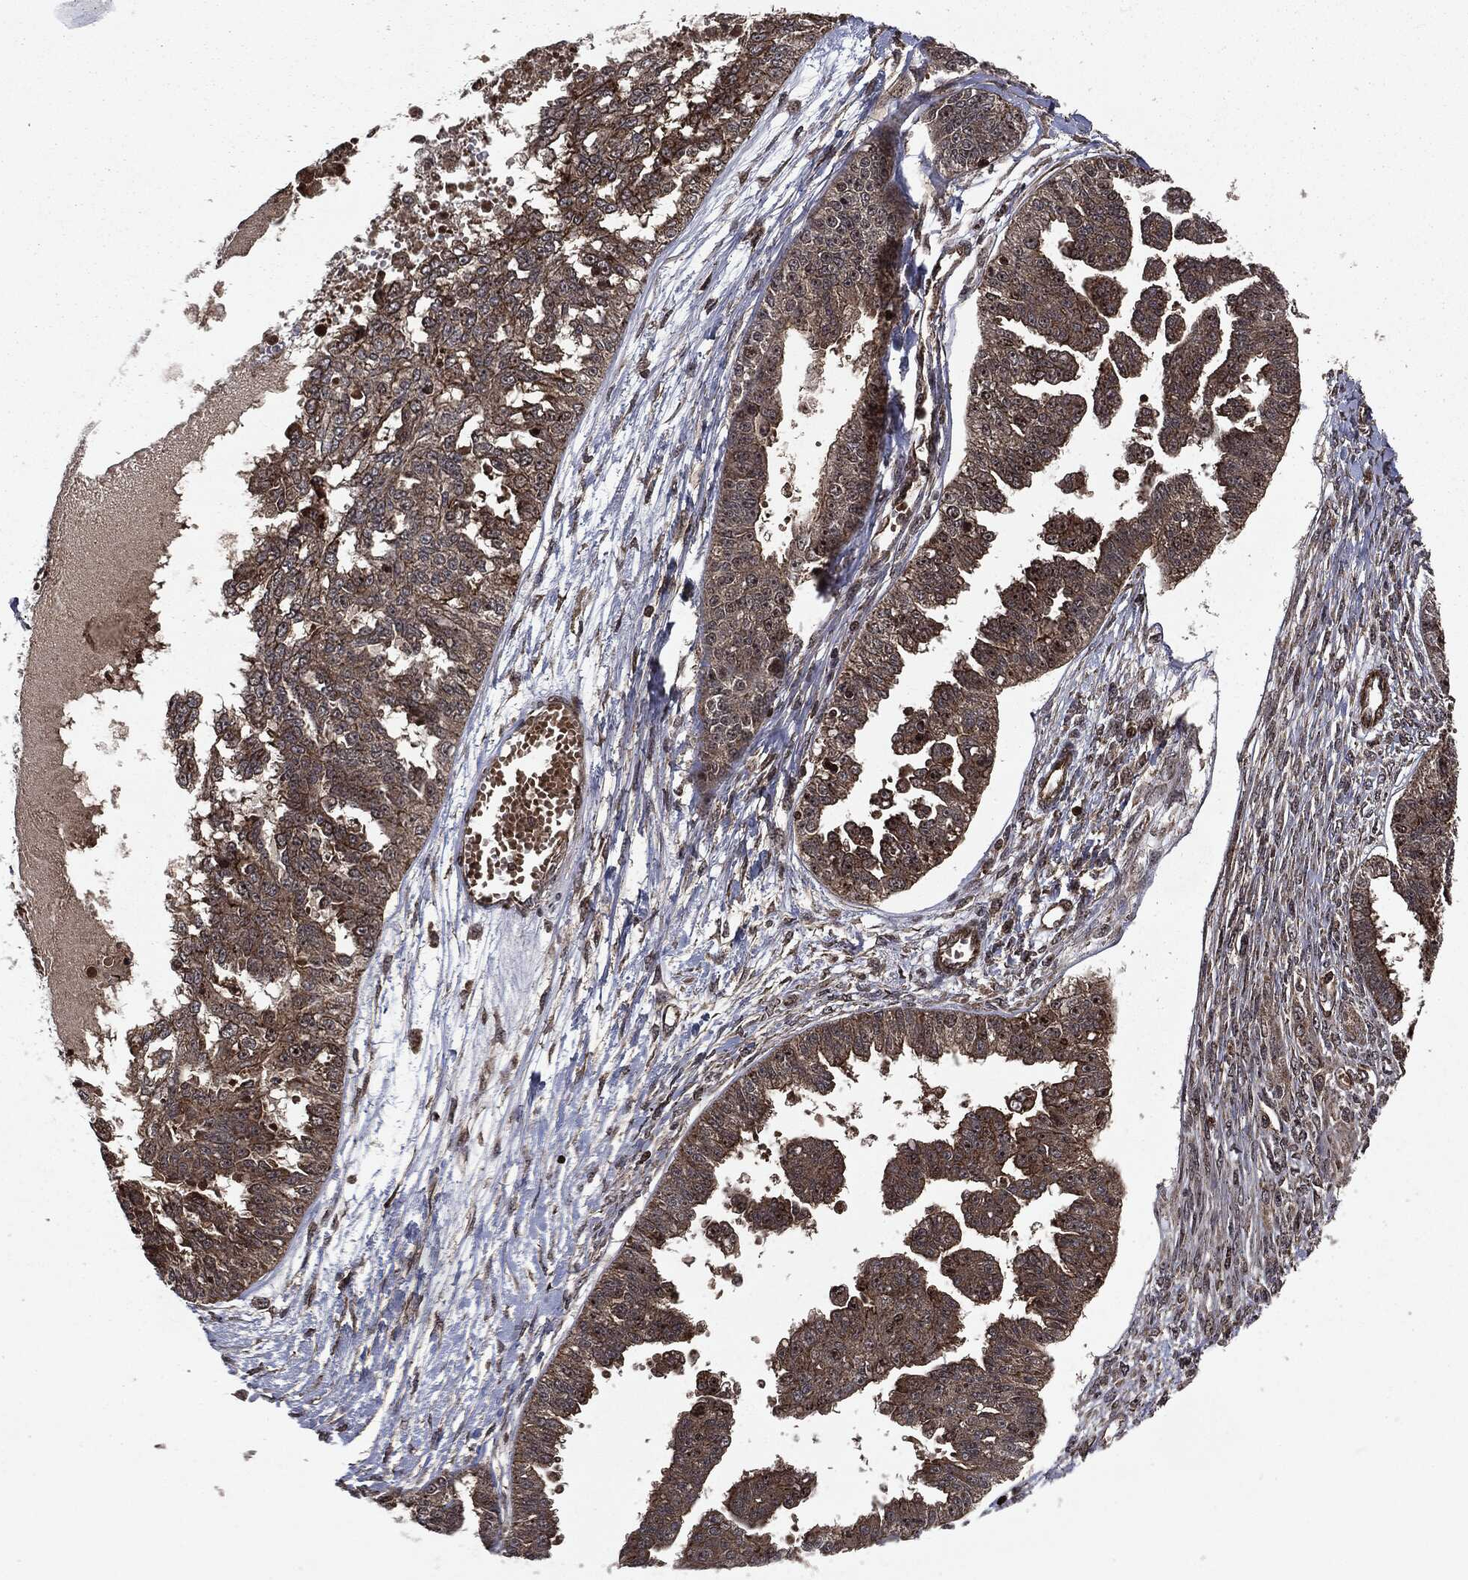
{"staining": {"intensity": "weak", "quantity": ">75%", "location": "cytoplasmic/membranous"}, "tissue": "ovarian cancer", "cell_type": "Tumor cells", "image_type": "cancer", "snomed": [{"axis": "morphology", "description": "Cystadenocarcinoma, serous, NOS"}, {"axis": "topography", "description": "Ovary"}], "caption": "Weak cytoplasmic/membranous expression for a protein is present in approximately >75% of tumor cells of ovarian cancer (serous cystadenocarcinoma) using IHC.", "gene": "CARD6", "patient": {"sex": "female", "age": 58}}